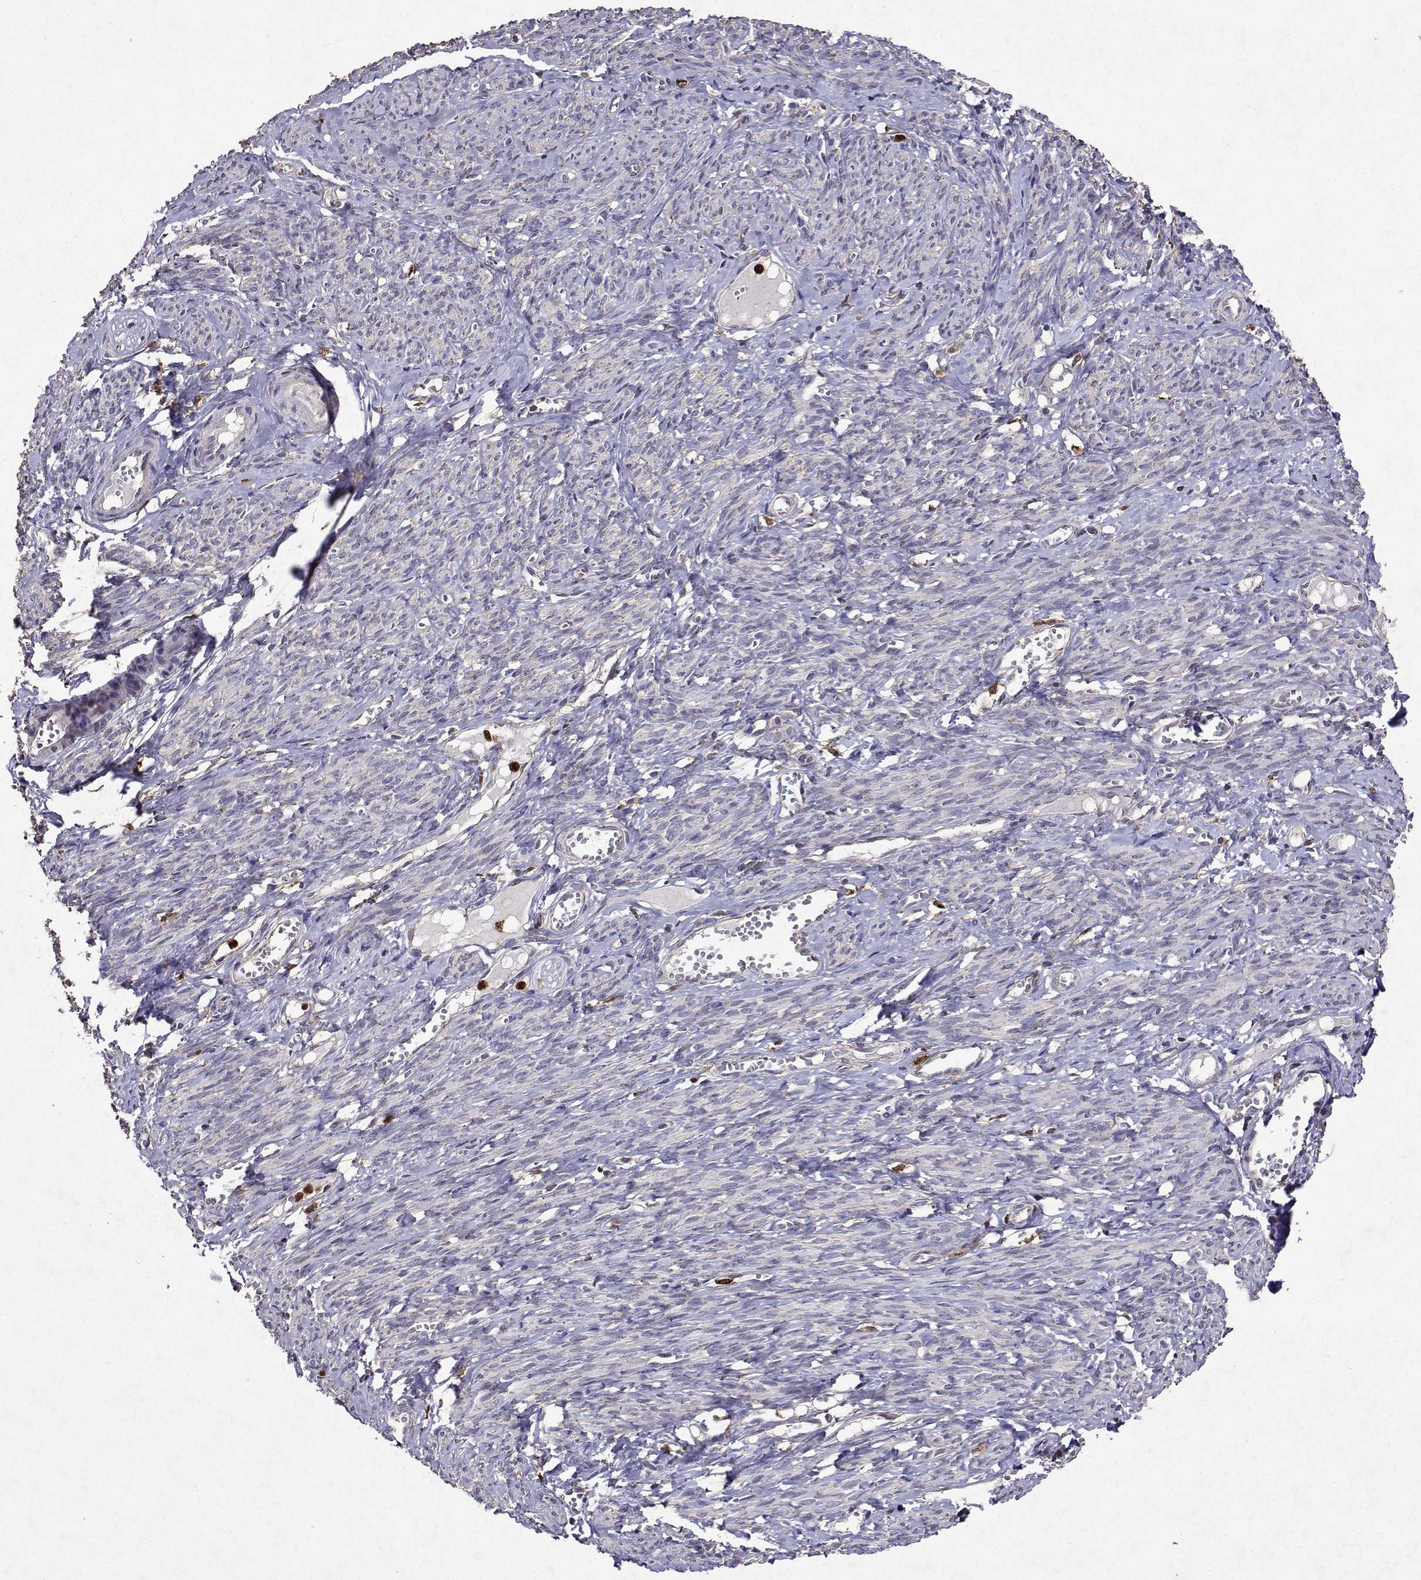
{"staining": {"intensity": "negative", "quantity": "none", "location": "none"}, "tissue": "smooth muscle", "cell_type": "Smooth muscle cells", "image_type": "normal", "snomed": [{"axis": "morphology", "description": "Normal tissue, NOS"}, {"axis": "topography", "description": "Smooth muscle"}], "caption": "A photomicrograph of human smooth muscle is negative for staining in smooth muscle cells. (DAB immunohistochemistry (IHC) with hematoxylin counter stain).", "gene": "APAF1", "patient": {"sex": "female", "age": 65}}